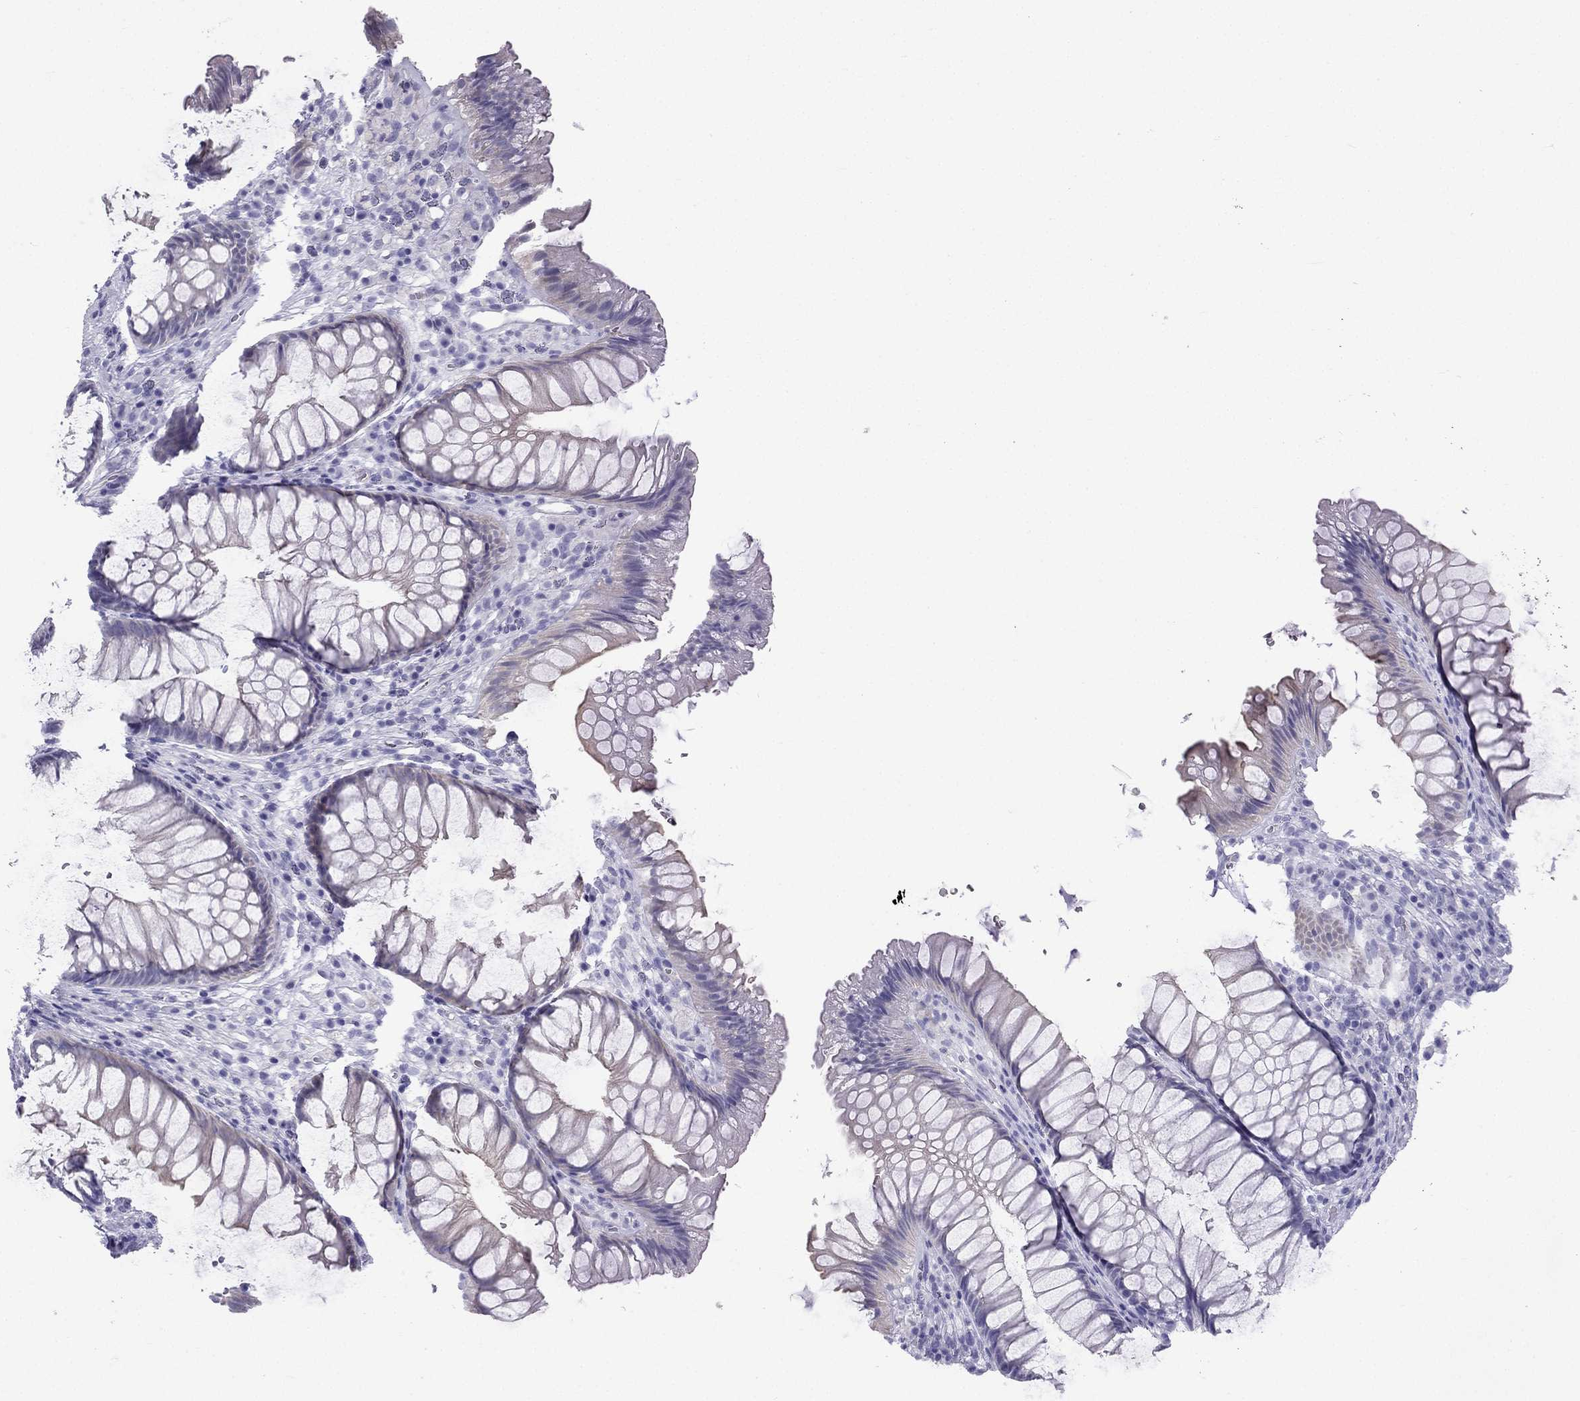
{"staining": {"intensity": "weak", "quantity": "<25%", "location": "cytoplasmic/membranous"}, "tissue": "rectum", "cell_type": "Glandular cells", "image_type": "normal", "snomed": [{"axis": "morphology", "description": "Normal tissue, NOS"}, {"axis": "topography", "description": "Smooth muscle"}, {"axis": "topography", "description": "Rectum"}], "caption": "An IHC micrograph of benign rectum is shown. There is no staining in glandular cells of rectum. (DAB (3,3'-diaminobenzidine) IHC with hematoxylin counter stain).", "gene": "GJA8", "patient": {"sex": "male", "age": 53}}